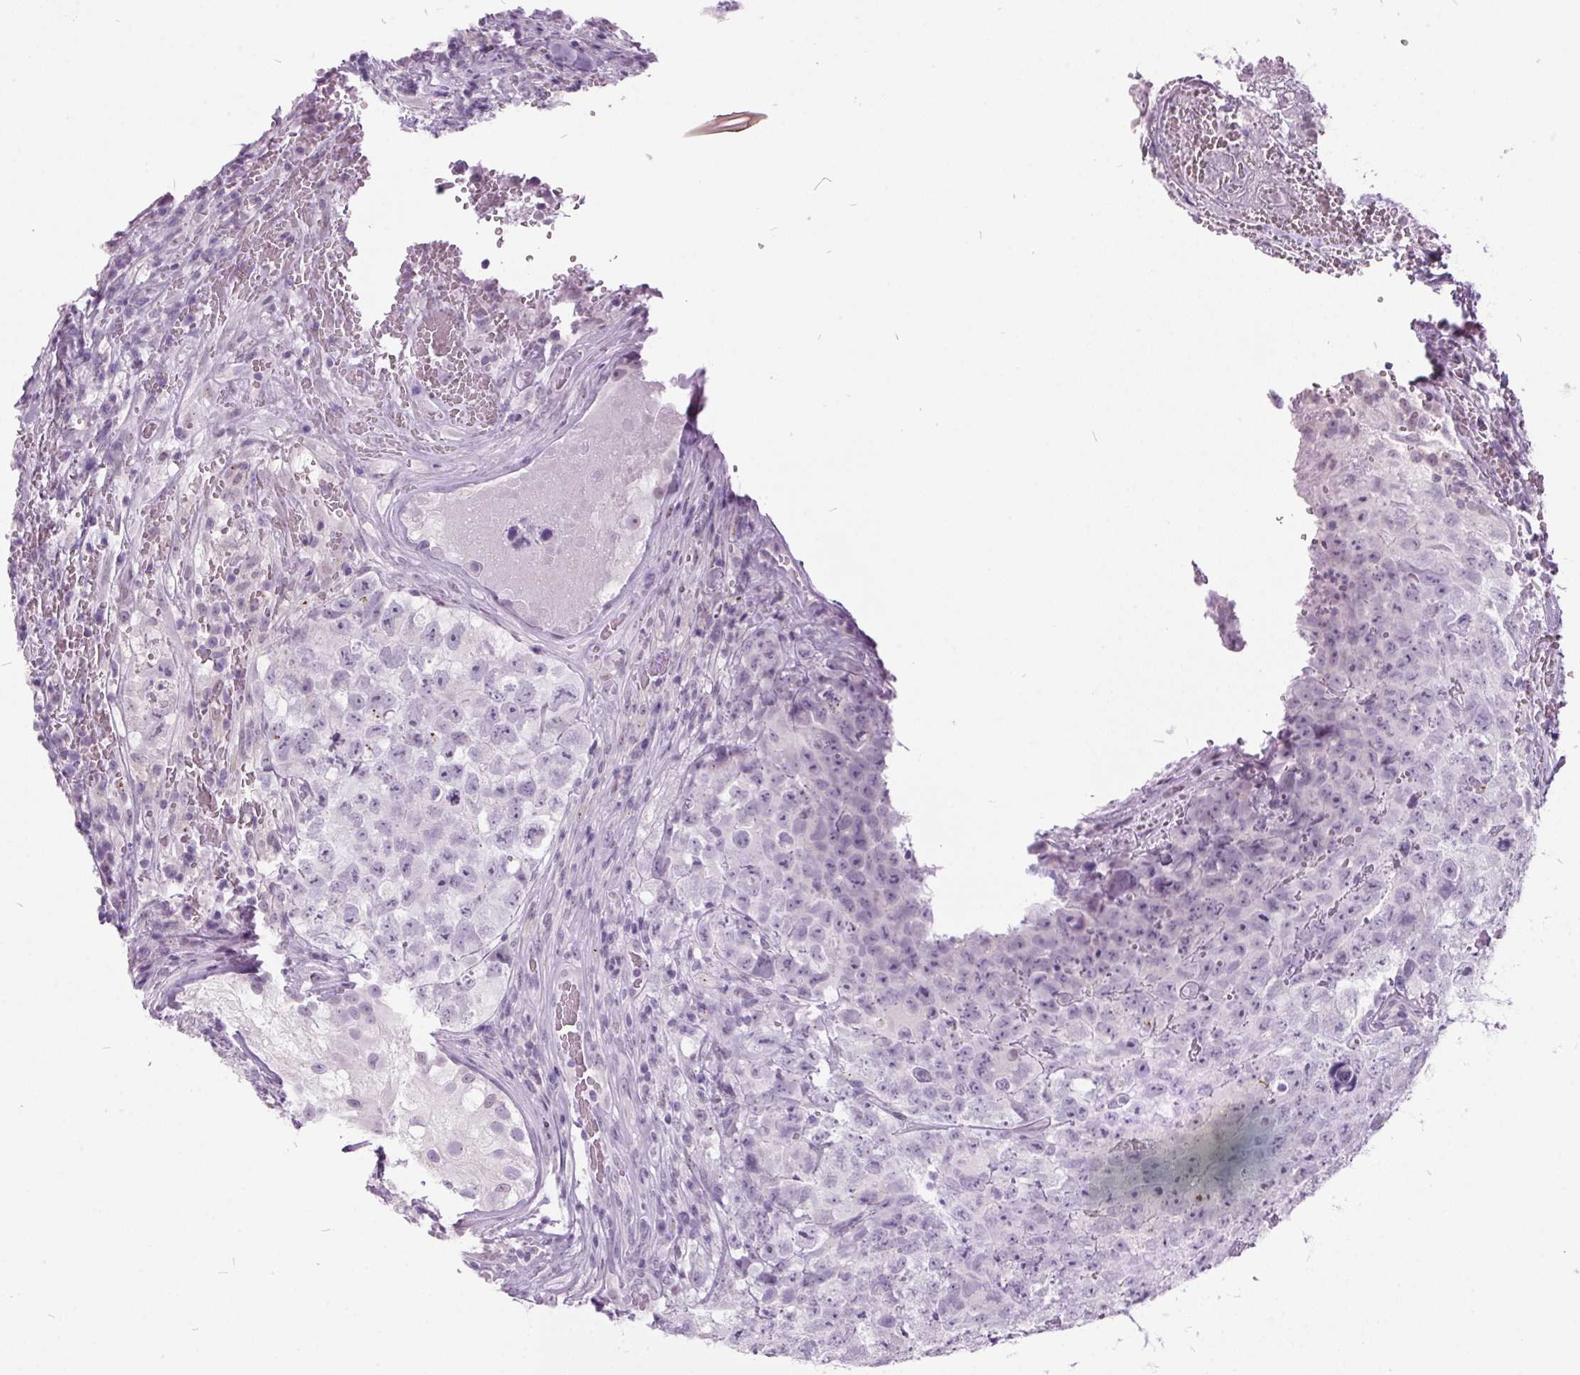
{"staining": {"intensity": "negative", "quantity": "none", "location": "none"}, "tissue": "testis cancer", "cell_type": "Tumor cells", "image_type": "cancer", "snomed": [{"axis": "morphology", "description": "Carcinoma, Embryonal, NOS"}, {"axis": "topography", "description": "Testis"}], "caption": "Tumor cells show no significant protein expression in testis embryonal carcinoma.", "gene": "ODAD2", "patient": {"sex": "male", "age": 18}}